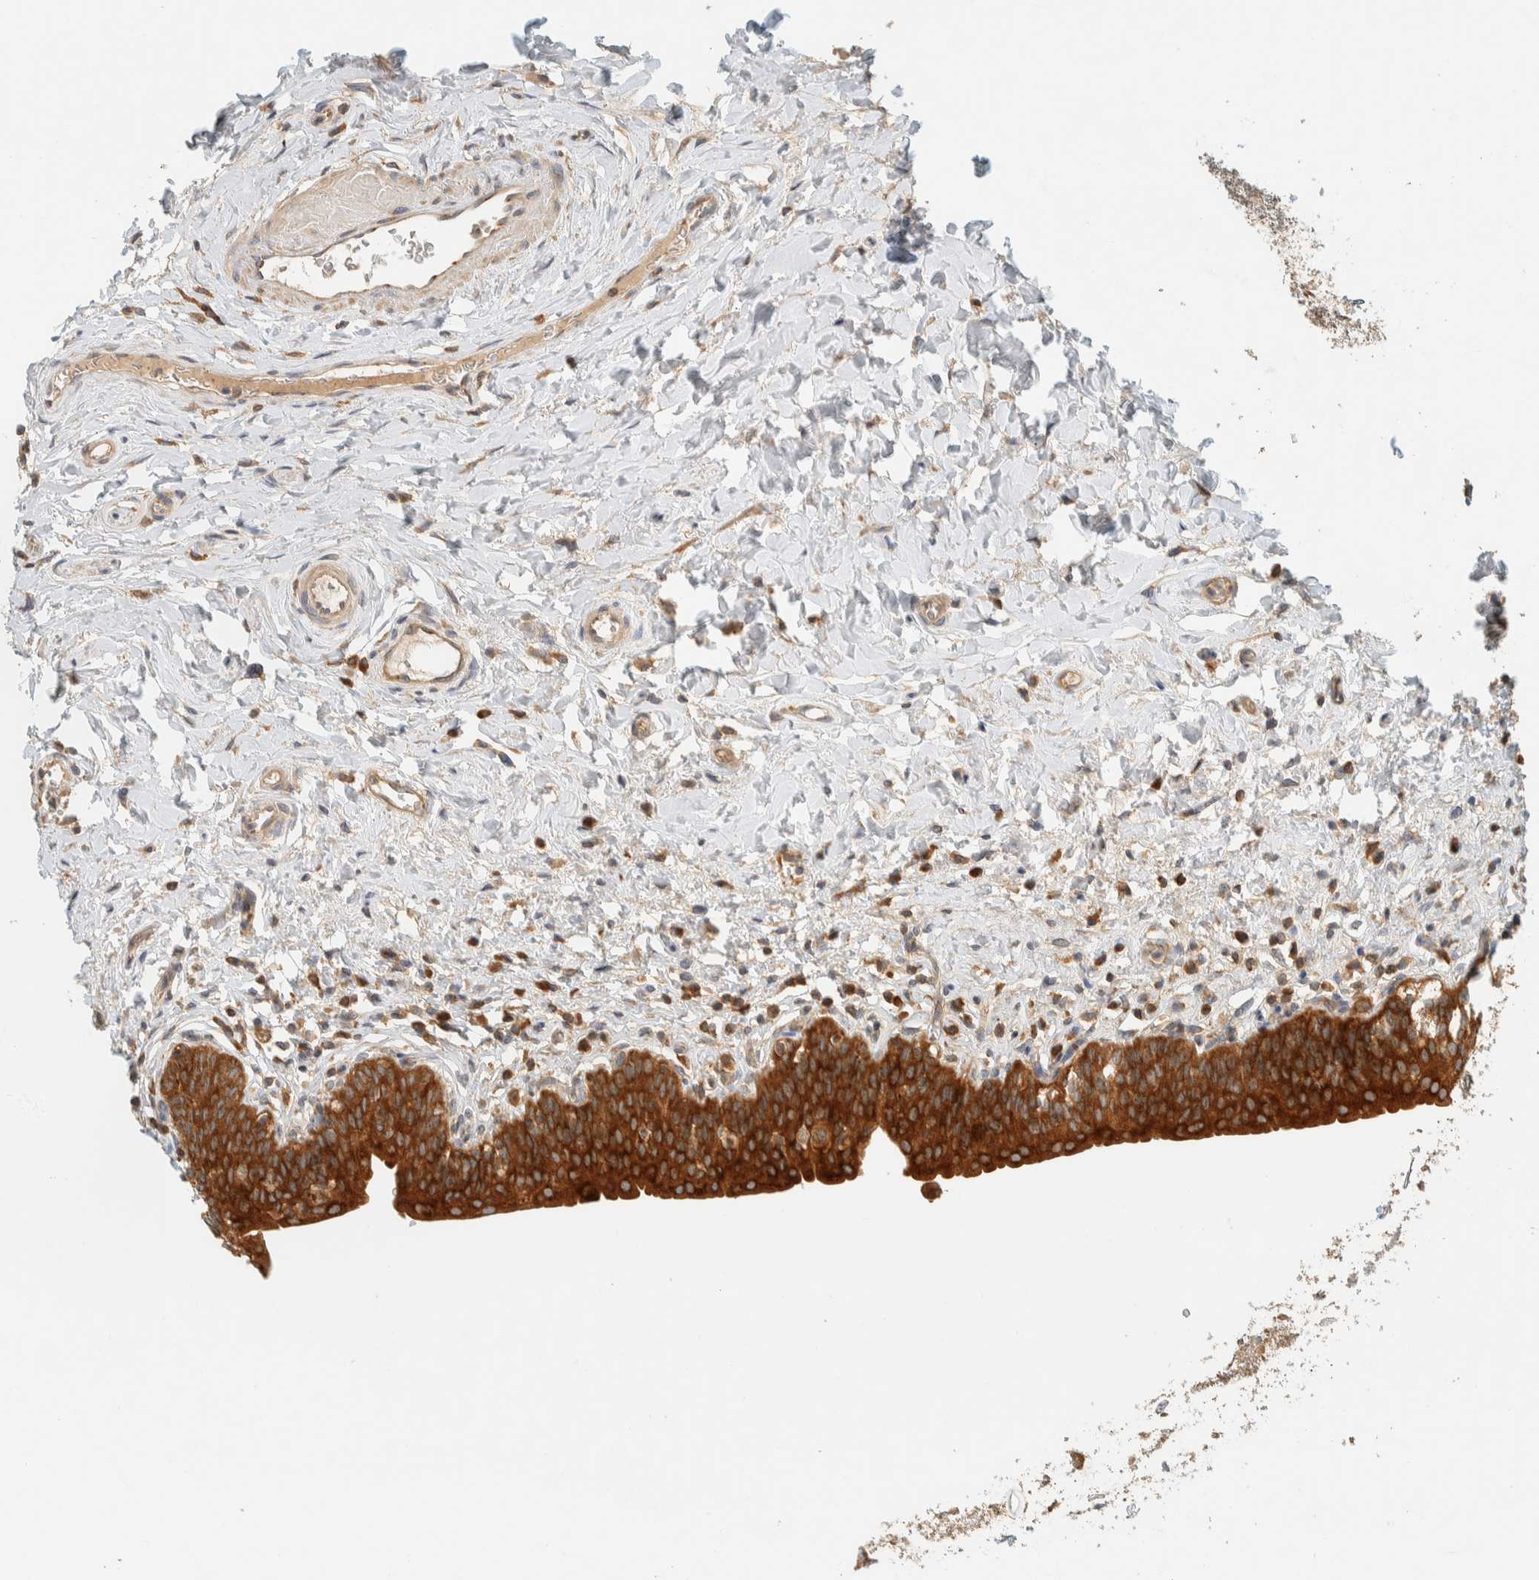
{"staining": {"intensity": "strong", "quantity": ">75%", "location": "cytoplasmic/membranous"}, "tissue": "urinary bladder", "cell_type": "Urothelial cells", "image_type": "normal", "snomed": [{"axis": "morphology", "description": "Normal tissue, NOS"}, {"axis": "topography", "description": "Urinary bladder"}], "caption": "Immunohistochemical staining of benign urinary bladder reveals high levels of strong cytoplasmic/membranous staining in approximately >75% of urothelial cells.", "gene": "ARFGEF1", "patient": {"sex": "male", "age": 83}}